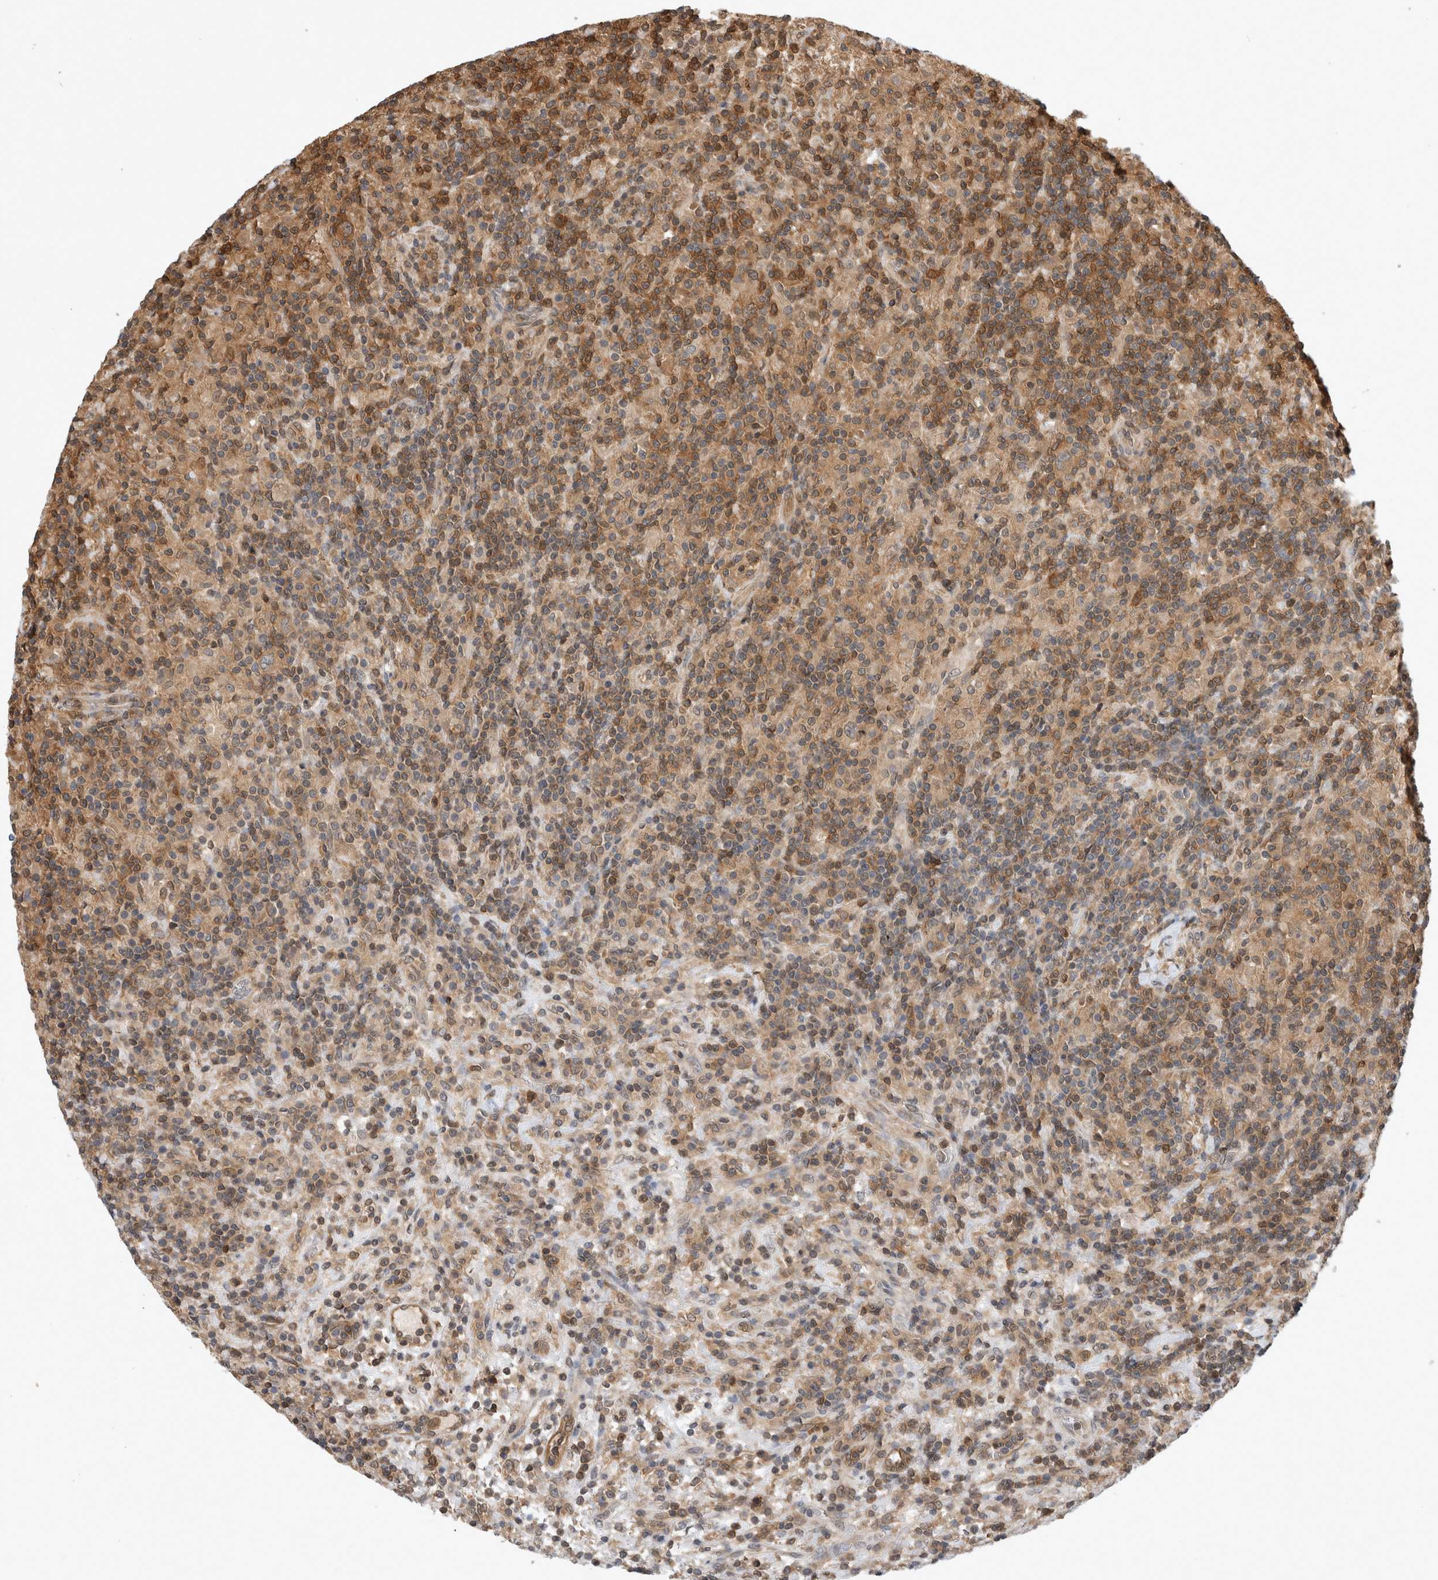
{"staining": {"intensity": "moderate", "quantity": ">75%", "location": "cytoplasmic/membranous"}, "tissue": "lymphoma", "cell_type": "Tumor cells", "image_type": "cancer", "snomed": [{"axis": "morphology", "description": "Hodgkin's disease, NOS"}, {"axis": "topography", "description": "Lymph node"}], "caption": "DAB immunohistochemical staining of lymphoma demonstrates moderate cytoplasmic/membranous protein positivity in about >75% of tumor cells. Nuclei are stained in blue.", "gene": "ASTN2", "patient": {"sex": "male", "age": 70}}